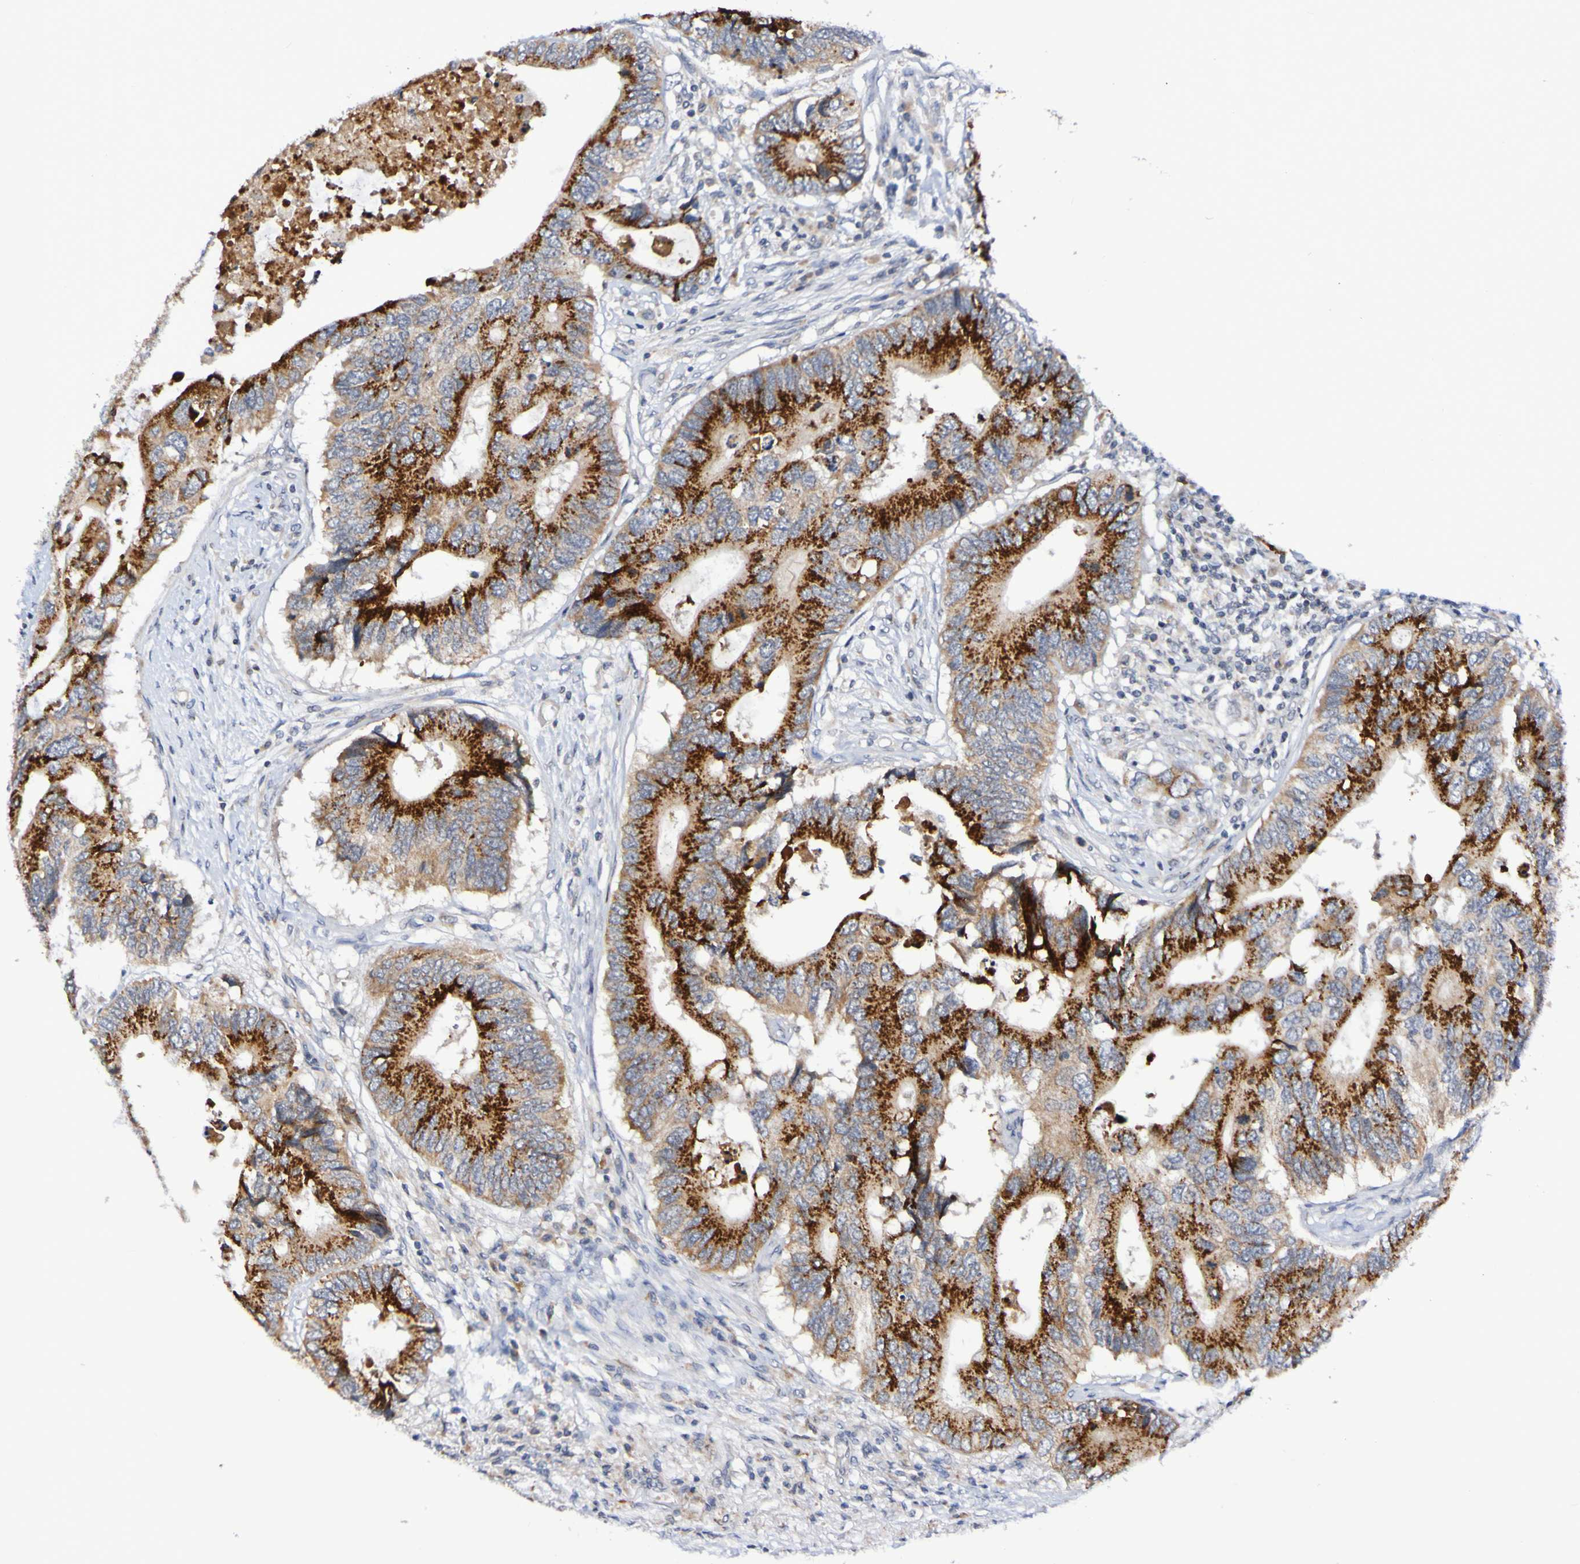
{"staining": {"intensity": "strong", "quantity": ">75%", "location": "cytoplasmic/membranous"}, "tissue": "colorectal cancer", "cell_type": "Tumor cells", "image_type": "cancer", "snomed": [{"axis": "morphology", "description": "Adenocarcinoma, NOS"}, {"axis": "topography", "description": "Colon"}], "caption": "Immunohistochemistry (IHC) (DAB) staining of adenocarcinoma (colorectal) shows strong cytoplasmic/membranous protein staining in approximately >75% of tumor cells. Nuclei are stained in blue.", "gene": "PTP4A2", "patient": {"sex": "male", "age": 71}}